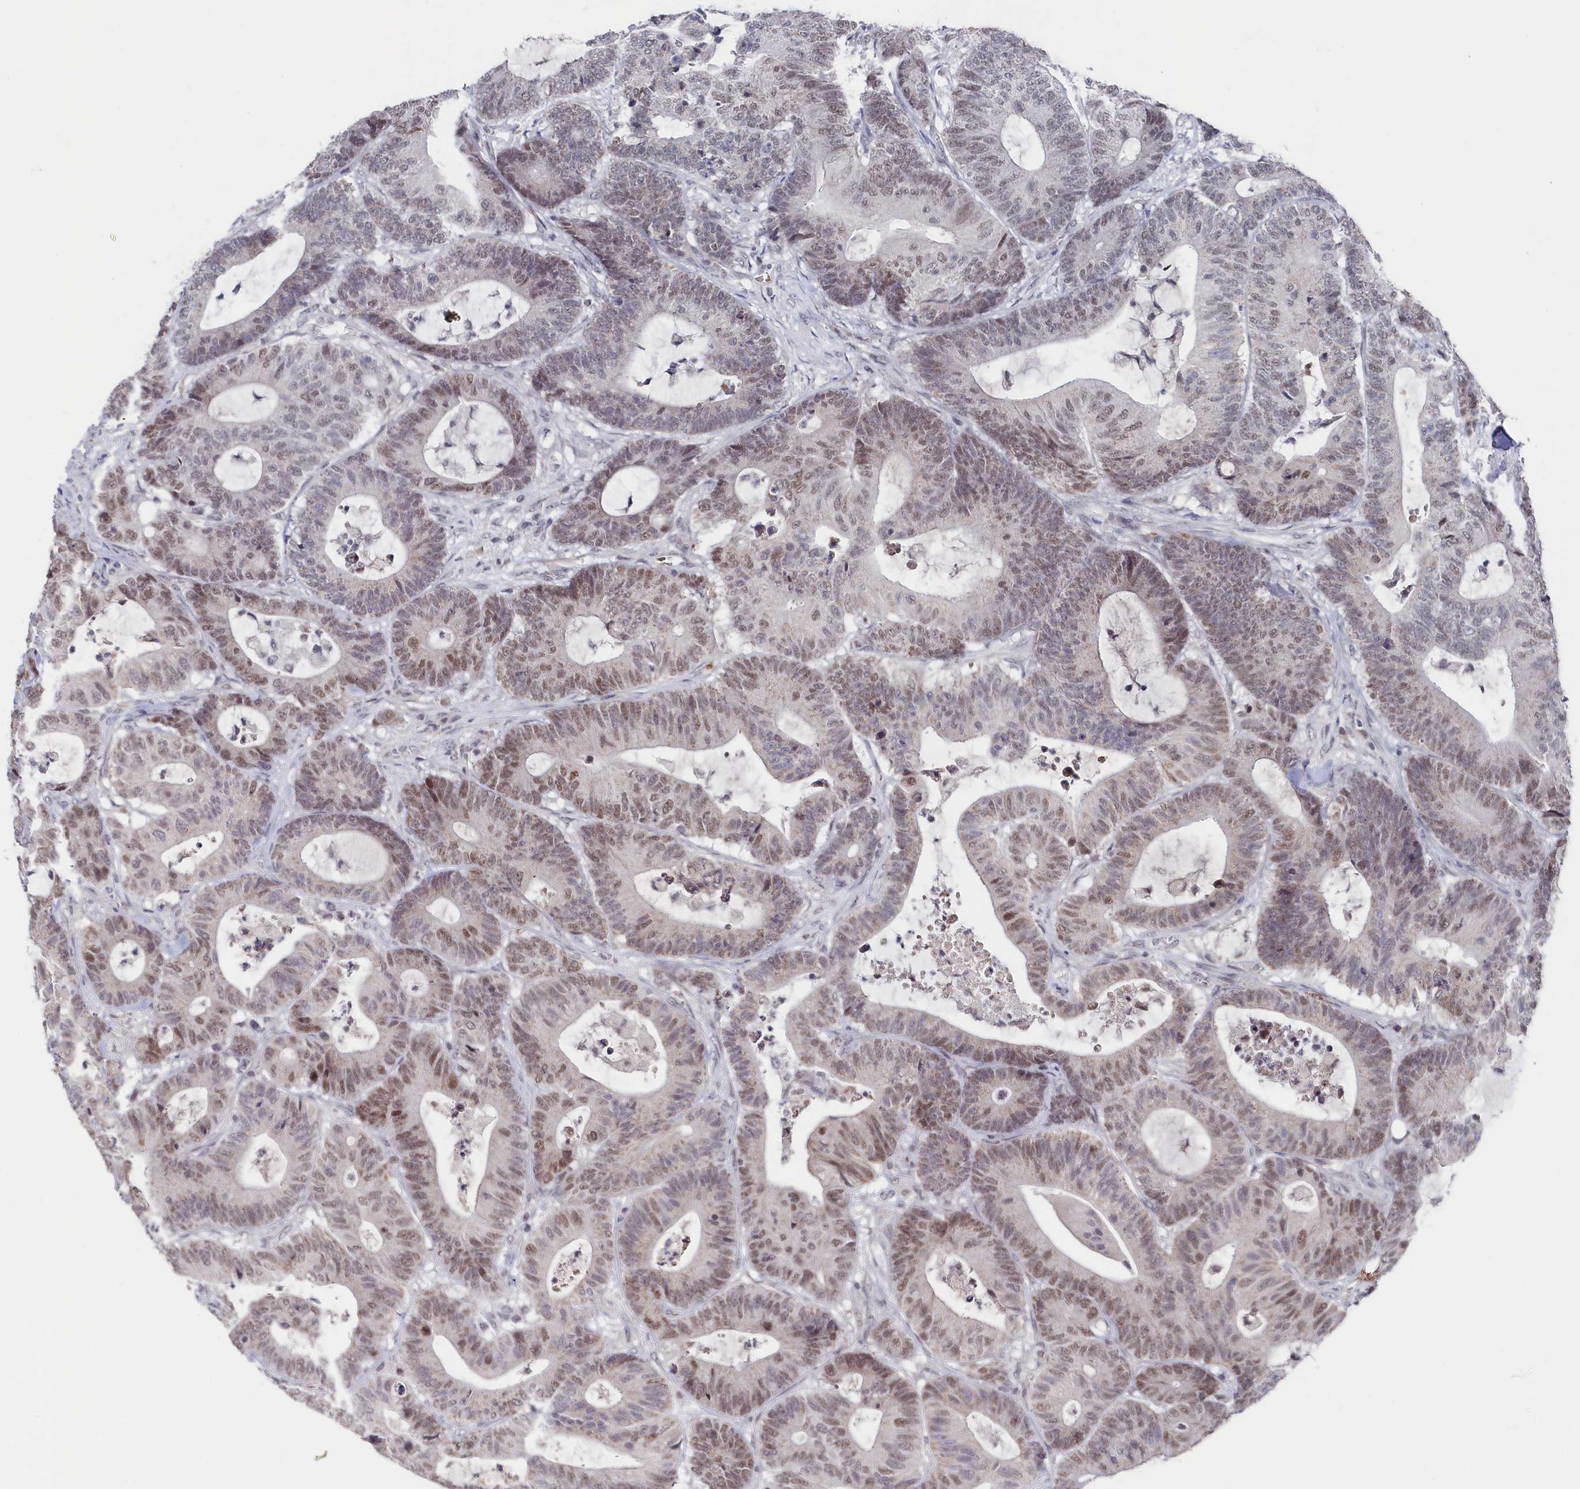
{"staining": {"intensity": "moderate", "quantity": "25%-75%", "location": "nuclear"}, "tissue": "colorectal cancer", "cell_type": "Tumor cells", "image_type": "cancer", "snomed": [{"axis": "morphology", "description": "Adenocarcinoma, NOS"}, {"axis": "topography", "description": "Colon"}], "caption": "This image exhibits immunohistochemistry staining of colorectal cancer (adenocarcinoma), with medium moderate nuclear staining in about 25%-75% of tumor cells.", "gene": "TIGD4", "patient": {"sex": "female", "age": 84}}